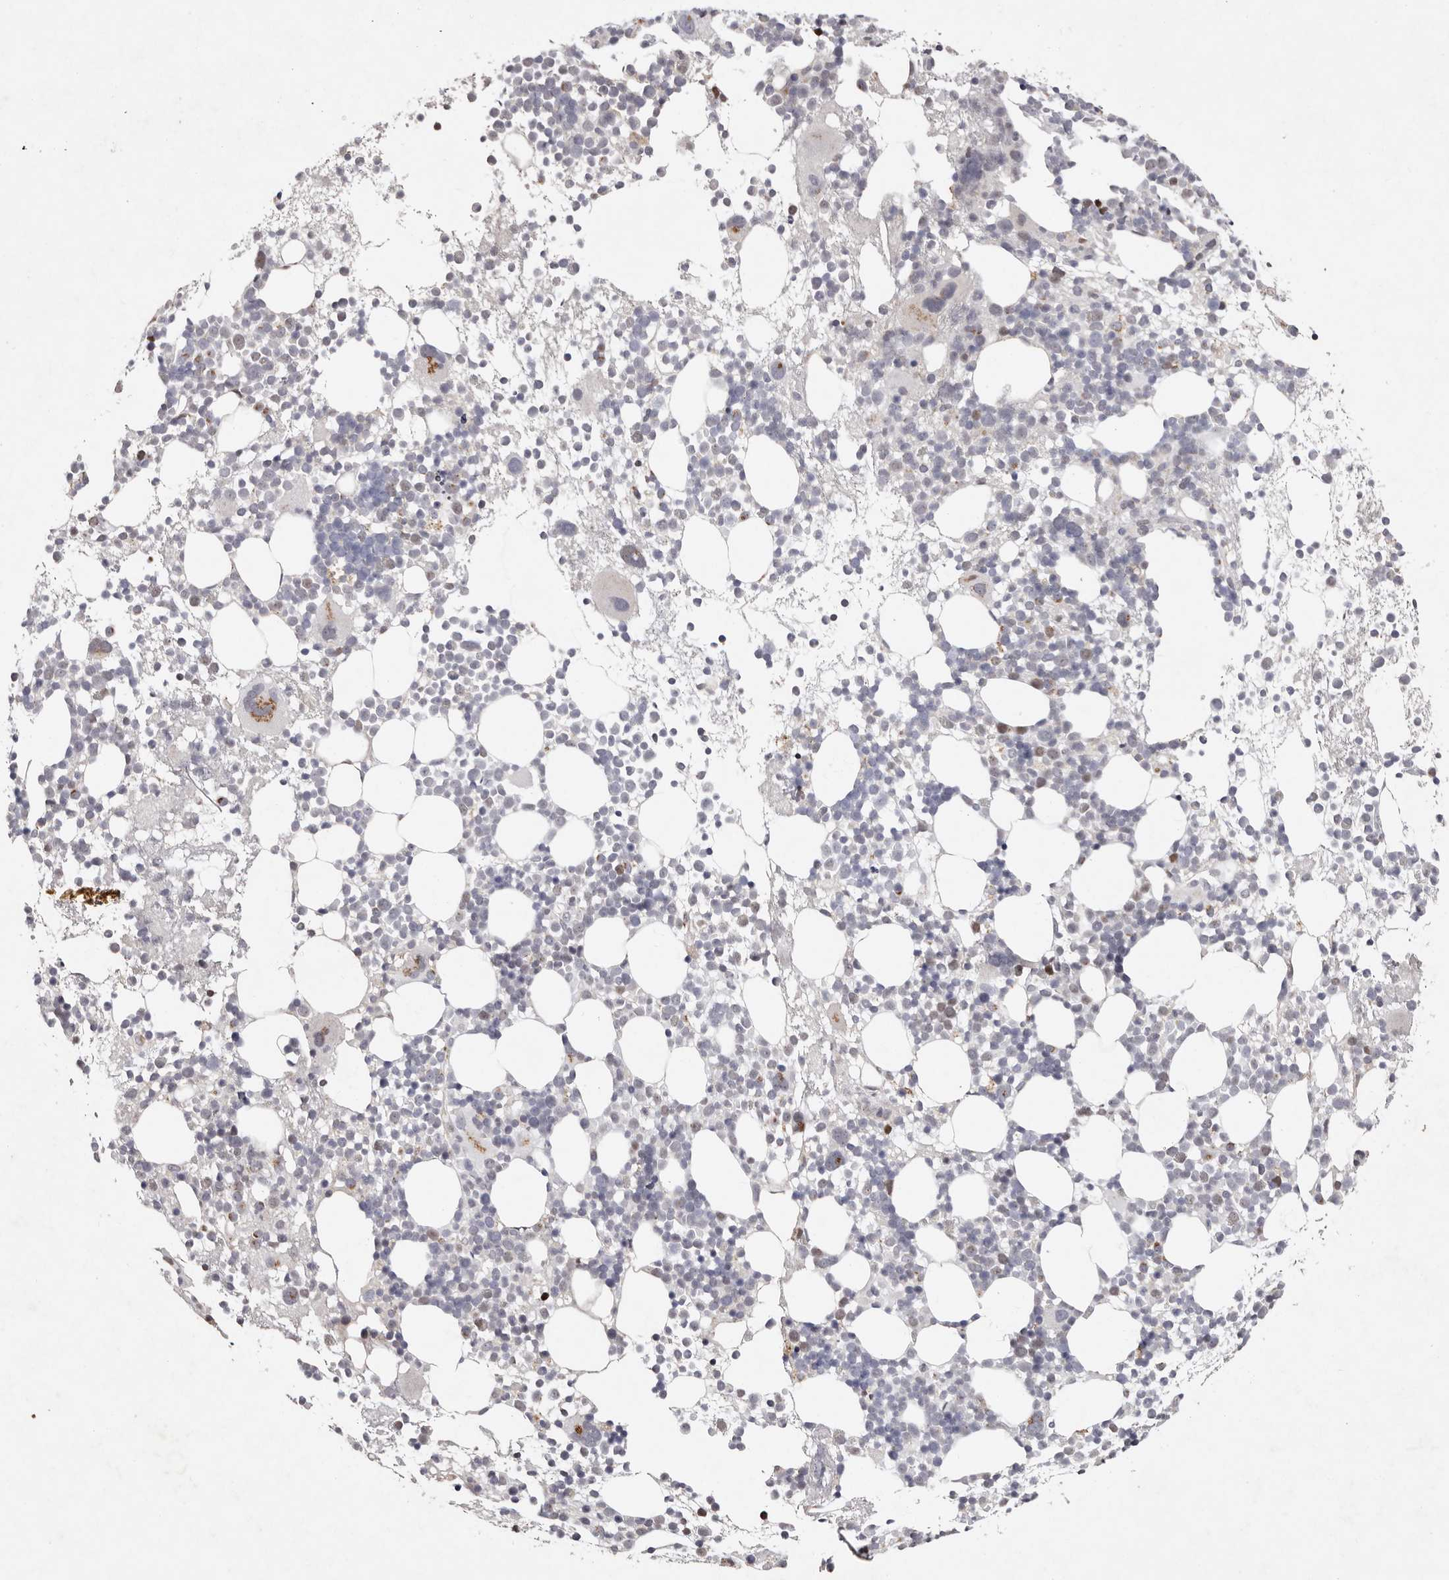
{"staining": {"intensity": "moderate", "quantity": "<25%", "location": "nuclear"}, "tissue": "bone marrow", "cell_type": "Hematopoietic cells", "image_type": "normal", "snomed": [{"axis": "morphology", "description": "Normal tissue, NOS"}, {"axis": "topography", "description": "Bone marrow"}], "caption": "Immunohistochemical staining of unremarkable human bone marrow reveals low levels of moderate nuclear staining in approximately <25% of hematopoietic cells.", "gene": "KLF7", "patient": {"sex": "female", "age": 57}}